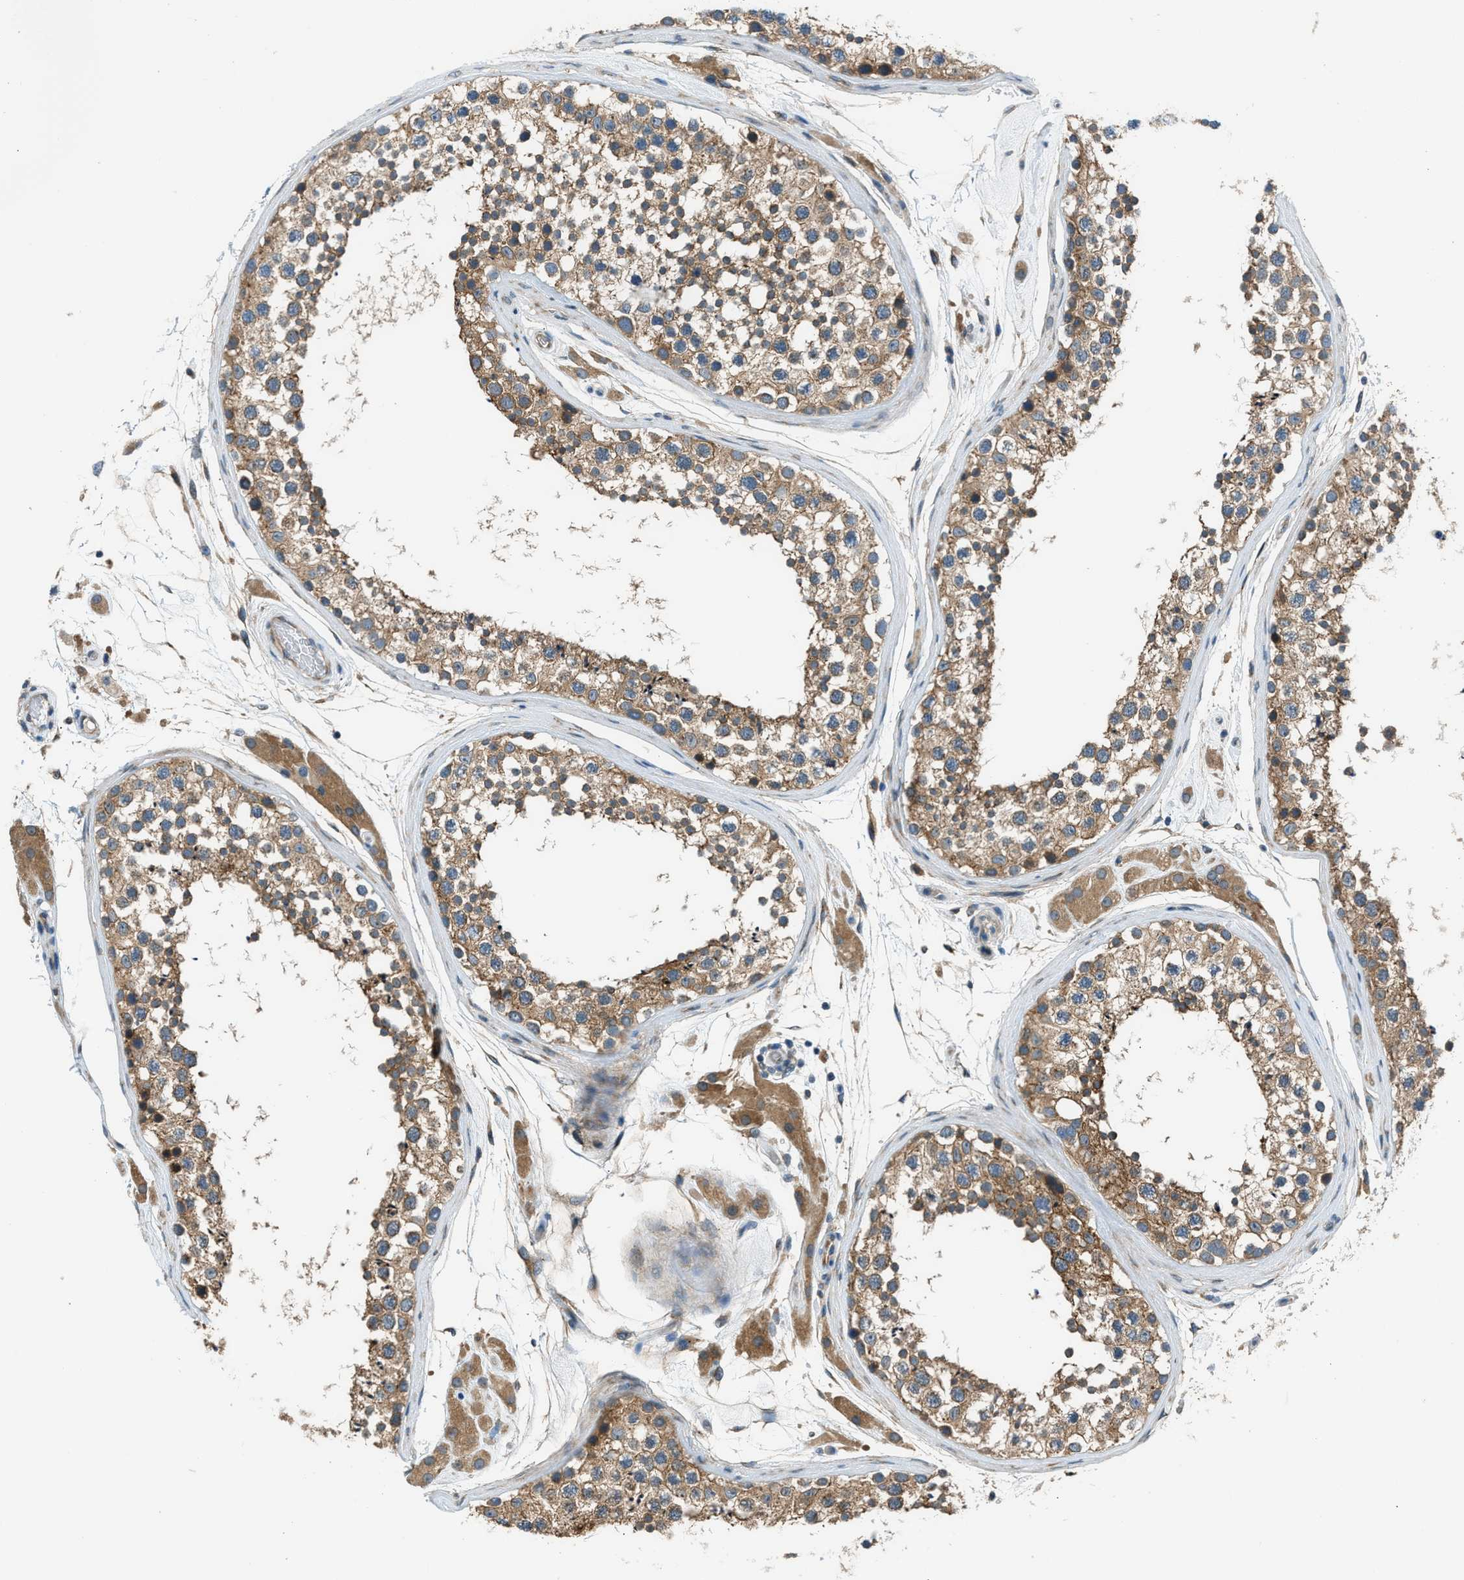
{"staining": {"intensity": "moderate", "quantity": ">75%", "location": "cytoplasmic/membranous"}, "tissue": "testis", "cell_type": "Cells in seminiferous ducts", "image_type": "normal", "snomed": [{"axis": "morphology", "description": "Normal tissue, NOS"}, {"axis": "topography", "description": "Testis"}], "caption": "Testis stained with immunohistochemistry (IHC) shows moderate cytoplasmic/membranous staining in approximately >75% of cells in seminiferous ducts. The protein is stained brown, and the nuclei are stained in blue (DAB (3,3'-diaminobenzidine) IHC with brightfield microscopy, high magnification).", "gene": "EDARADD", "patient": {"sex": "male", "age": 46}}